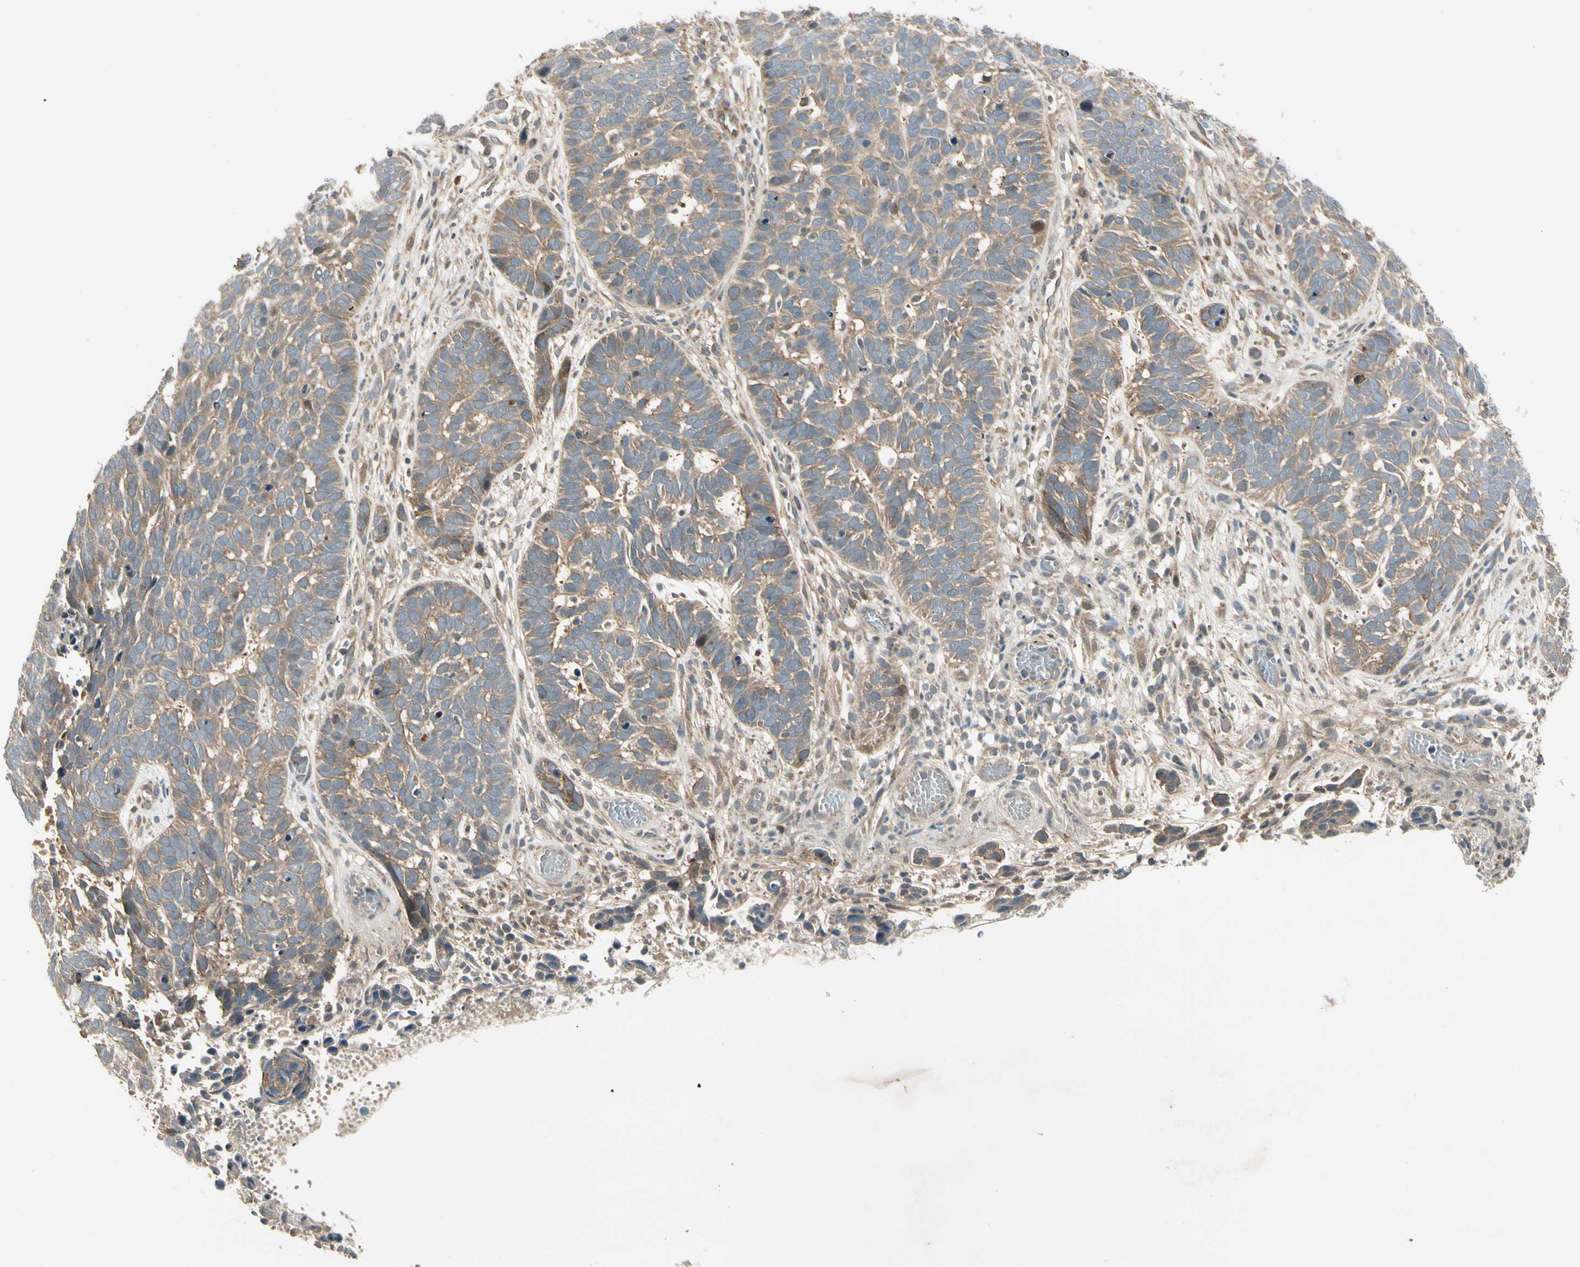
{"staining": {"intensity": "weak", "quantity": ">75%", "location": "cytoplasmic/membranous"}, "tissue": "skin cancer", "cell_type": "Tumor cells", "image_type": "cancer", "snomed": [{"axis": "morphology", "description": "Basal cell carcinoma"}, {"axis": "topography", "description": "Skin"}], "caption": "A micrograph of human basal cell carcinoma (skin) stained for a protein displays weak cytoplasmic/membranous brown staining in tumor cells.", "gene": "ACVR1C", "patient": {"sex": "male", "age": 87}}